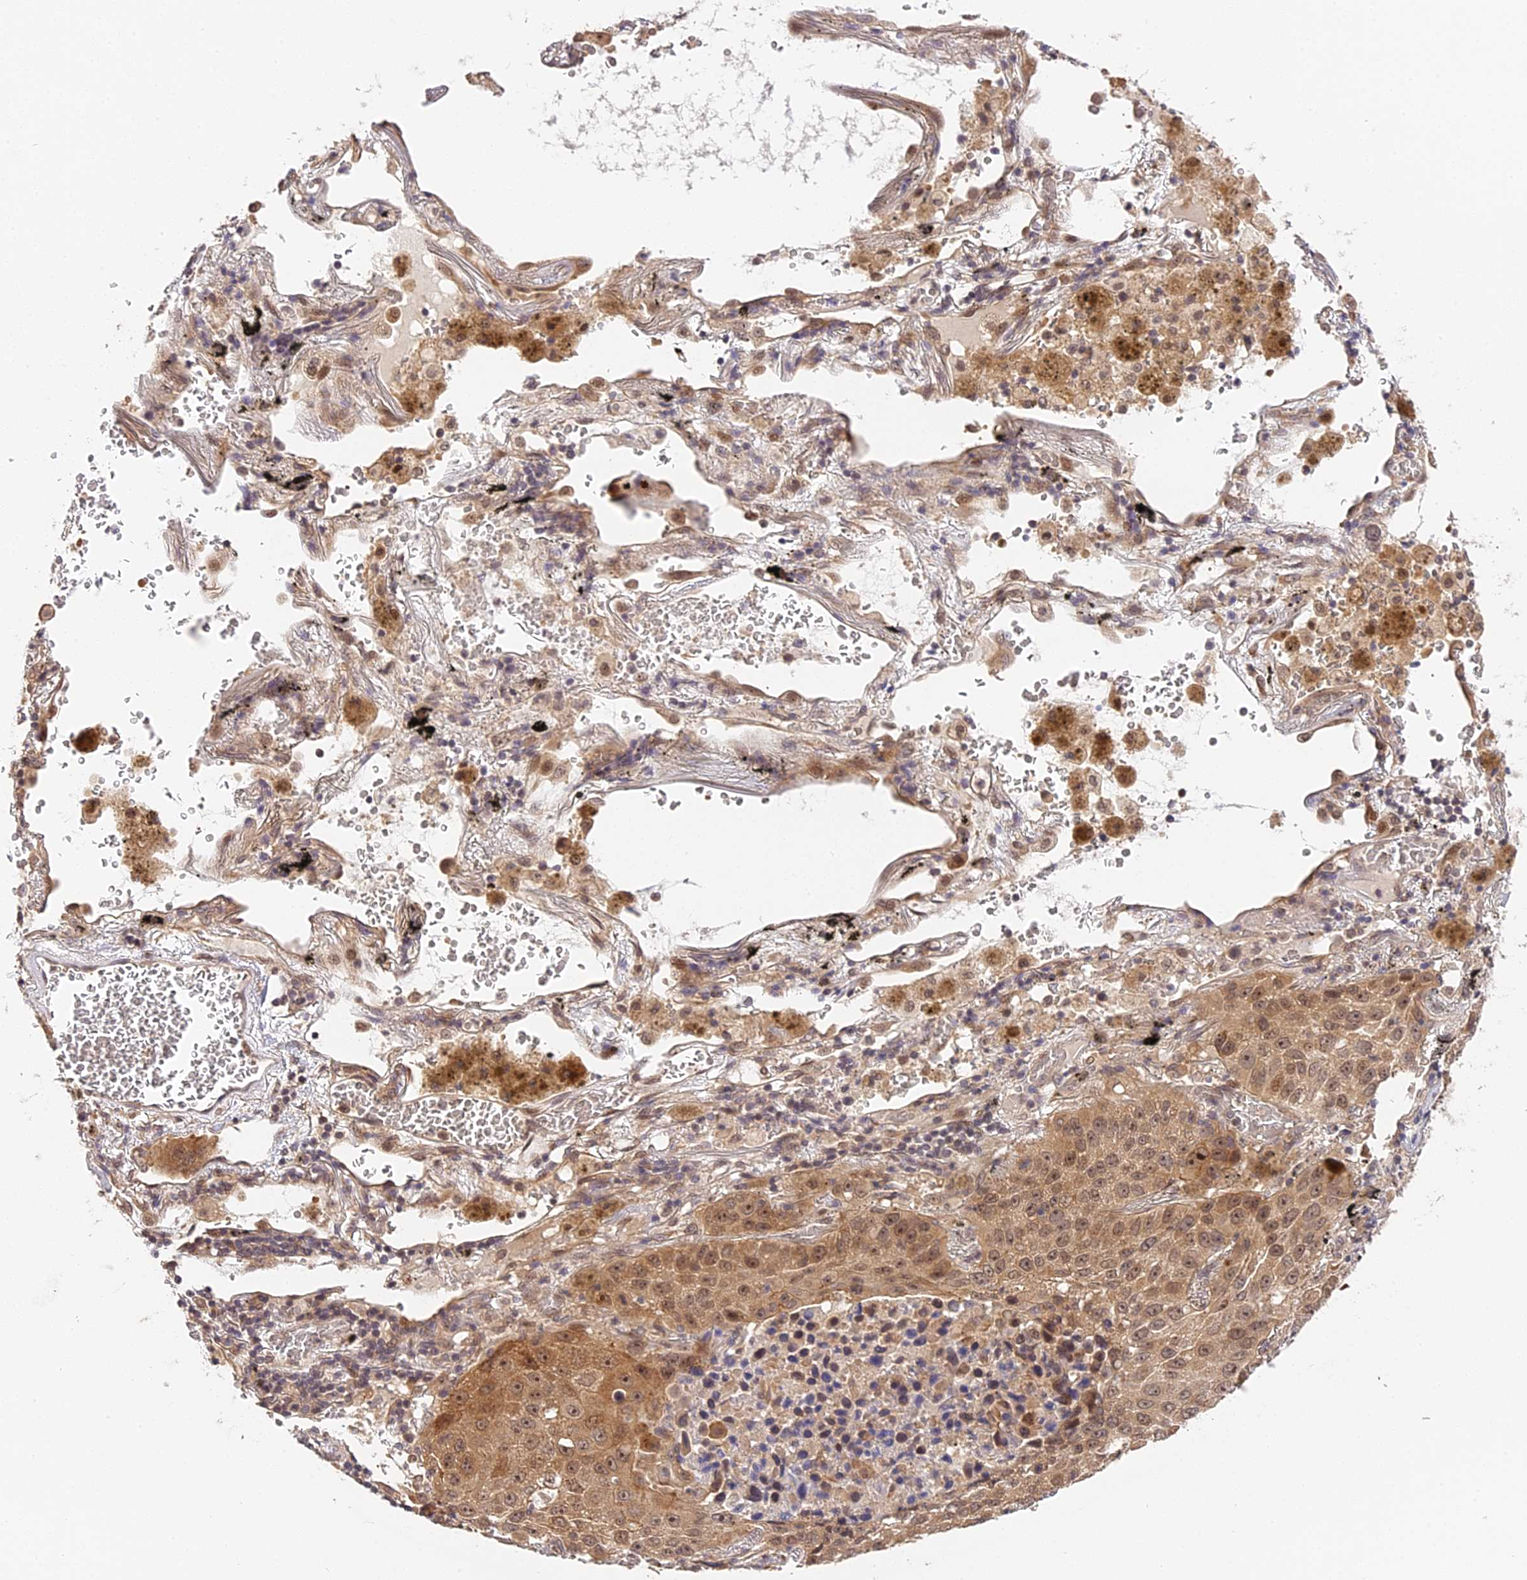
{"staining": {"intensity": "moderate", "quantity": ">75%", "location": "cytoplasmic/membranous,nuclear"}, "tissue": "lung cancer", "cell_type": "Tumor cells", "image_type": "cancer", "snomed": [{"axis": "morphology", "description": "Squamous cell carcinoma, NOS"}, {"axis": "topography", "description": "Lung"}], "caption": "A high-resolution histopathology image shows immunohistochemistry staining of squamous cell carcinoma (lung), which displays moderate cytoplasmic/membranous and nuclear positivity in approximately >75% of tumor cells.", "gene": "IMPACT", "patient": {"sex": "male", "age": 57}}